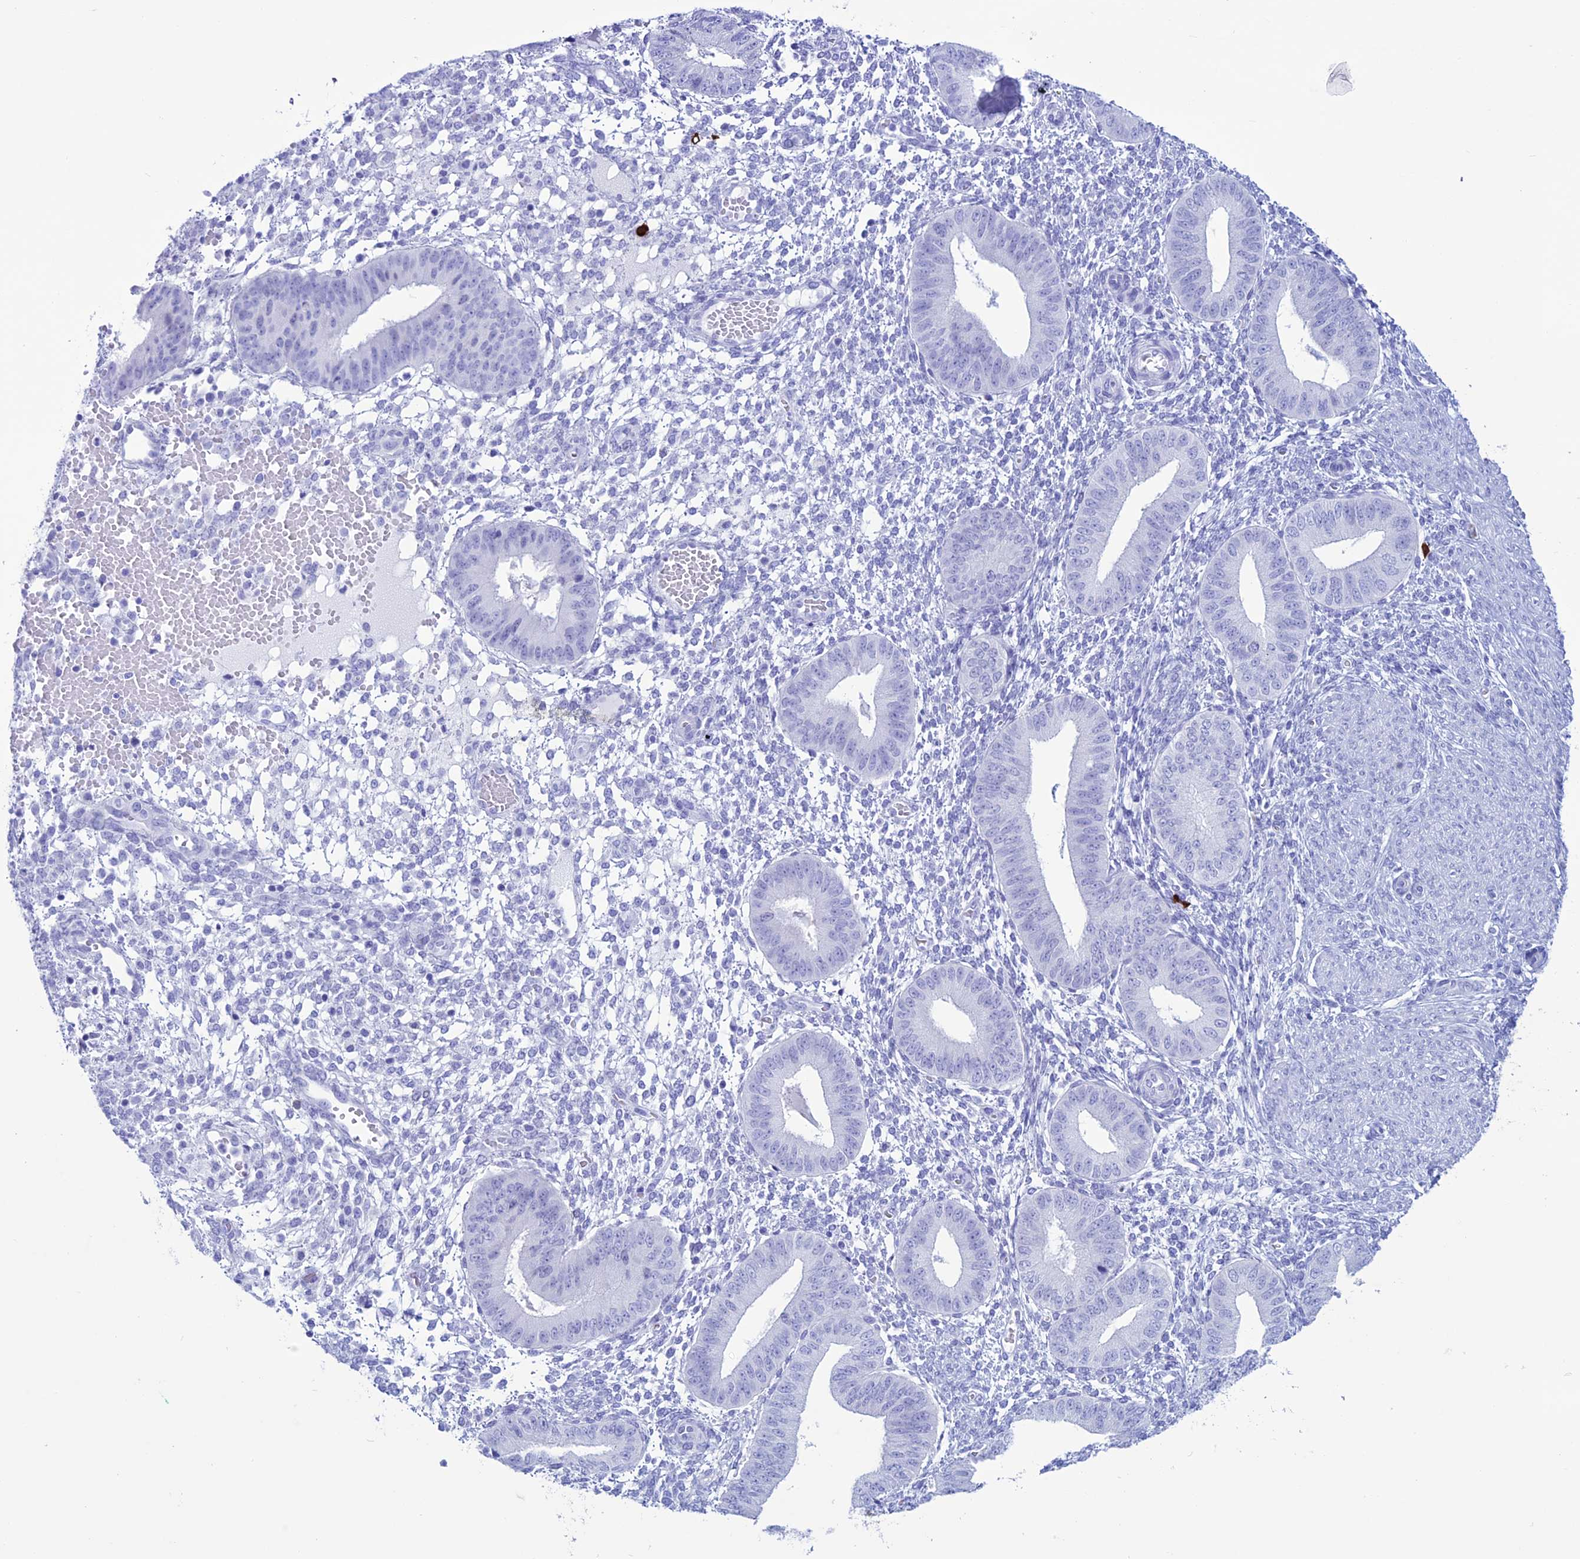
{"staining": {"intensity": "negative", "quantity": "none", "location": "none"}, "tissue": "endometrium", "cell_type": "Cells in endometrial stroma", "image_type": "normal", "snomed": [{"axis": "morphology", "description": "Normal tissue, NOS"}, {"axis": "topography", "description": "Endometrium"}], "caption": "A photomicrograph of human endometrium is negative for staining in cells in endometrial stroma. The staining was performed using DAB (3,3'-diaminobenzidine) to visualize the protein expression in brown, while the nuclei were stained in blue with hematoxylin (Magnification: 20x).", "gene": "MZB1", "patient": {"sex": "female", "age": 49}}